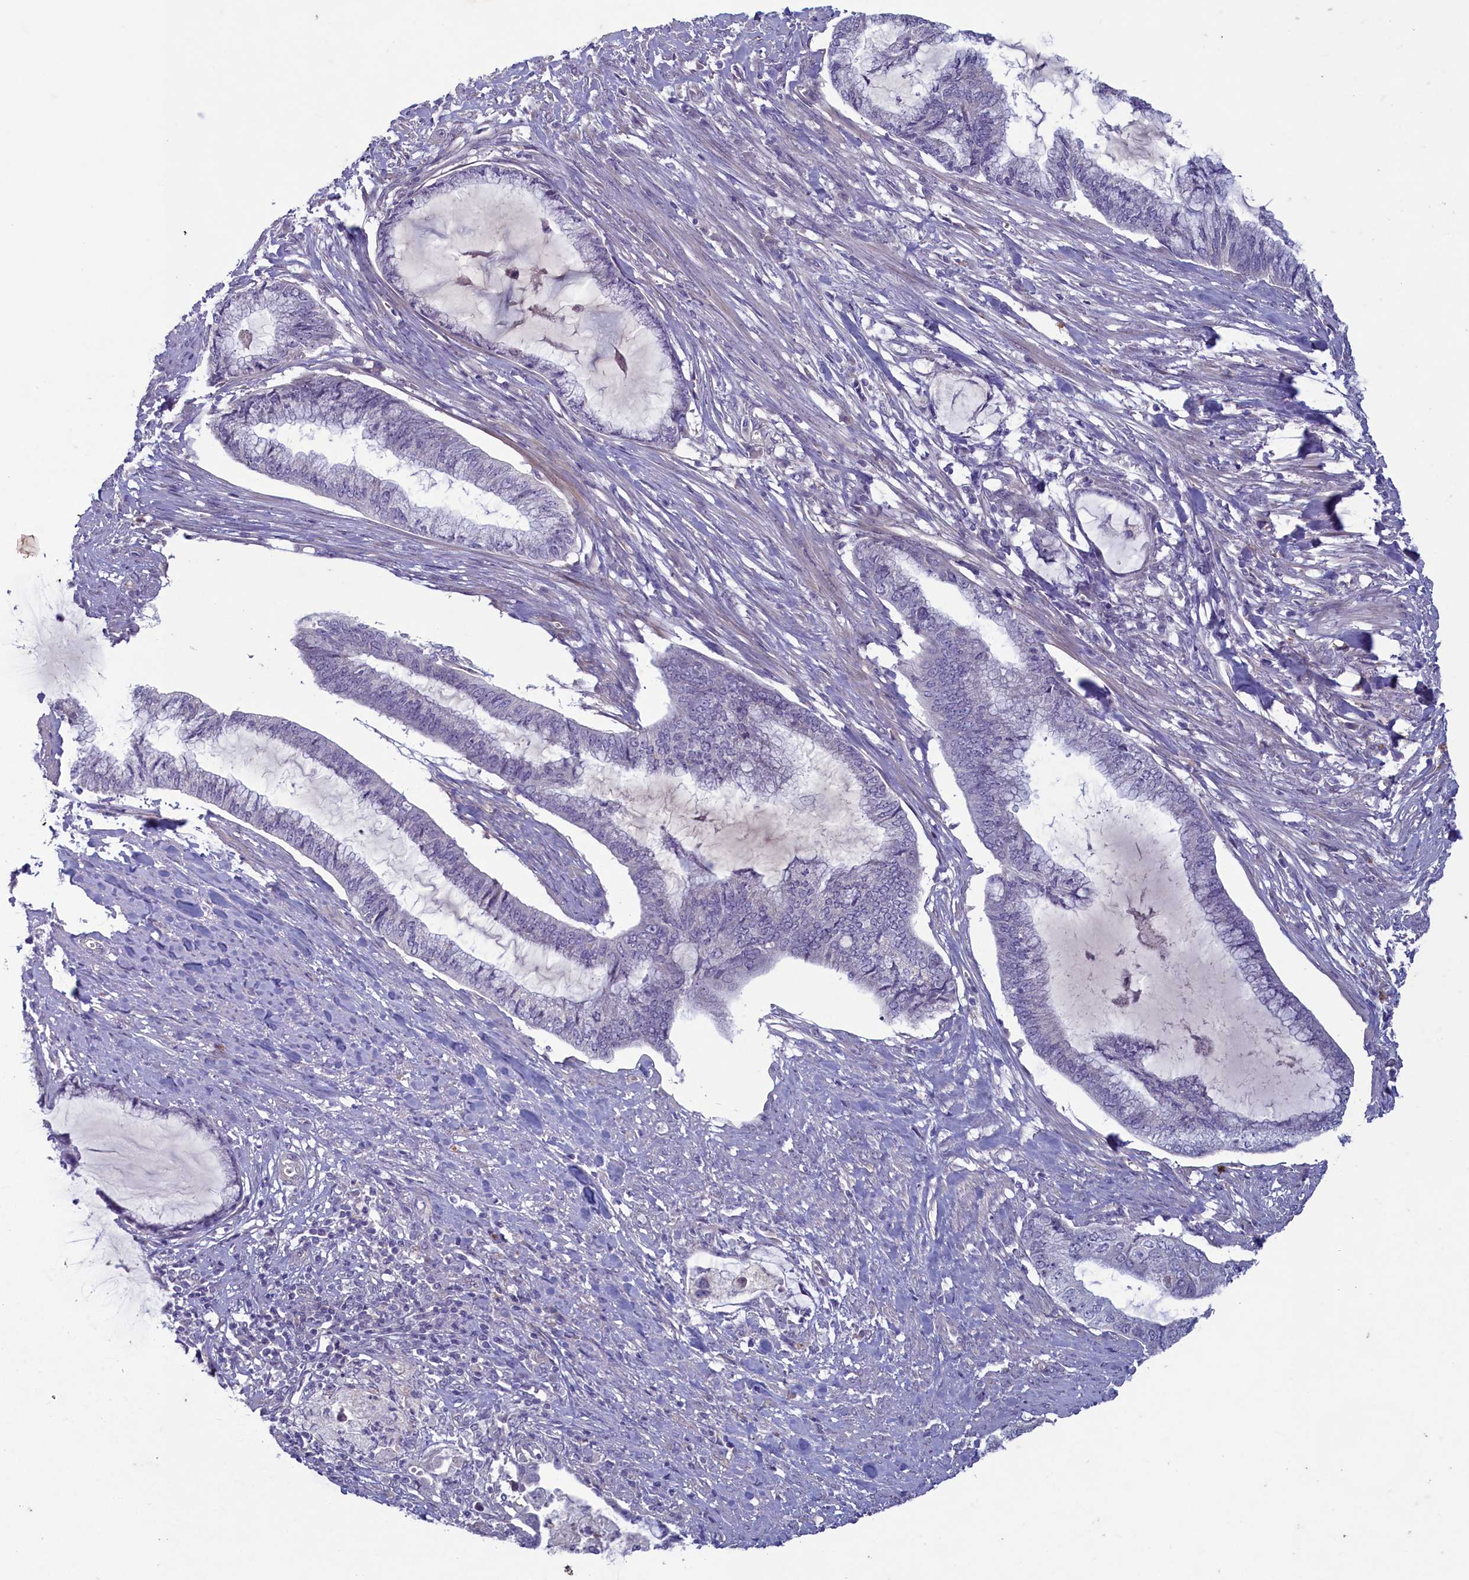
{"staining": {"intensity": "negative", "quantity": "none", "location": "none"}, "tissue": "endometrial cancer", "cell_type": "Tumor cells", "image_type": "cancer", "snomed": [{"axis": "morphology", "description": "Adenocarcinoma, NOS"}, {"axis": "topography", "description": "Endometrium"}], "caption": "Adenocarcinoma (endometrial) was stained to show a protein in brown. There is no significant staining in tumor cells. (Immunohistochemistry (ihc), brightfield microscopy, high magnification).", "gene": "PLEKHG6", "patient": {"sex": "female", "age": 86}}